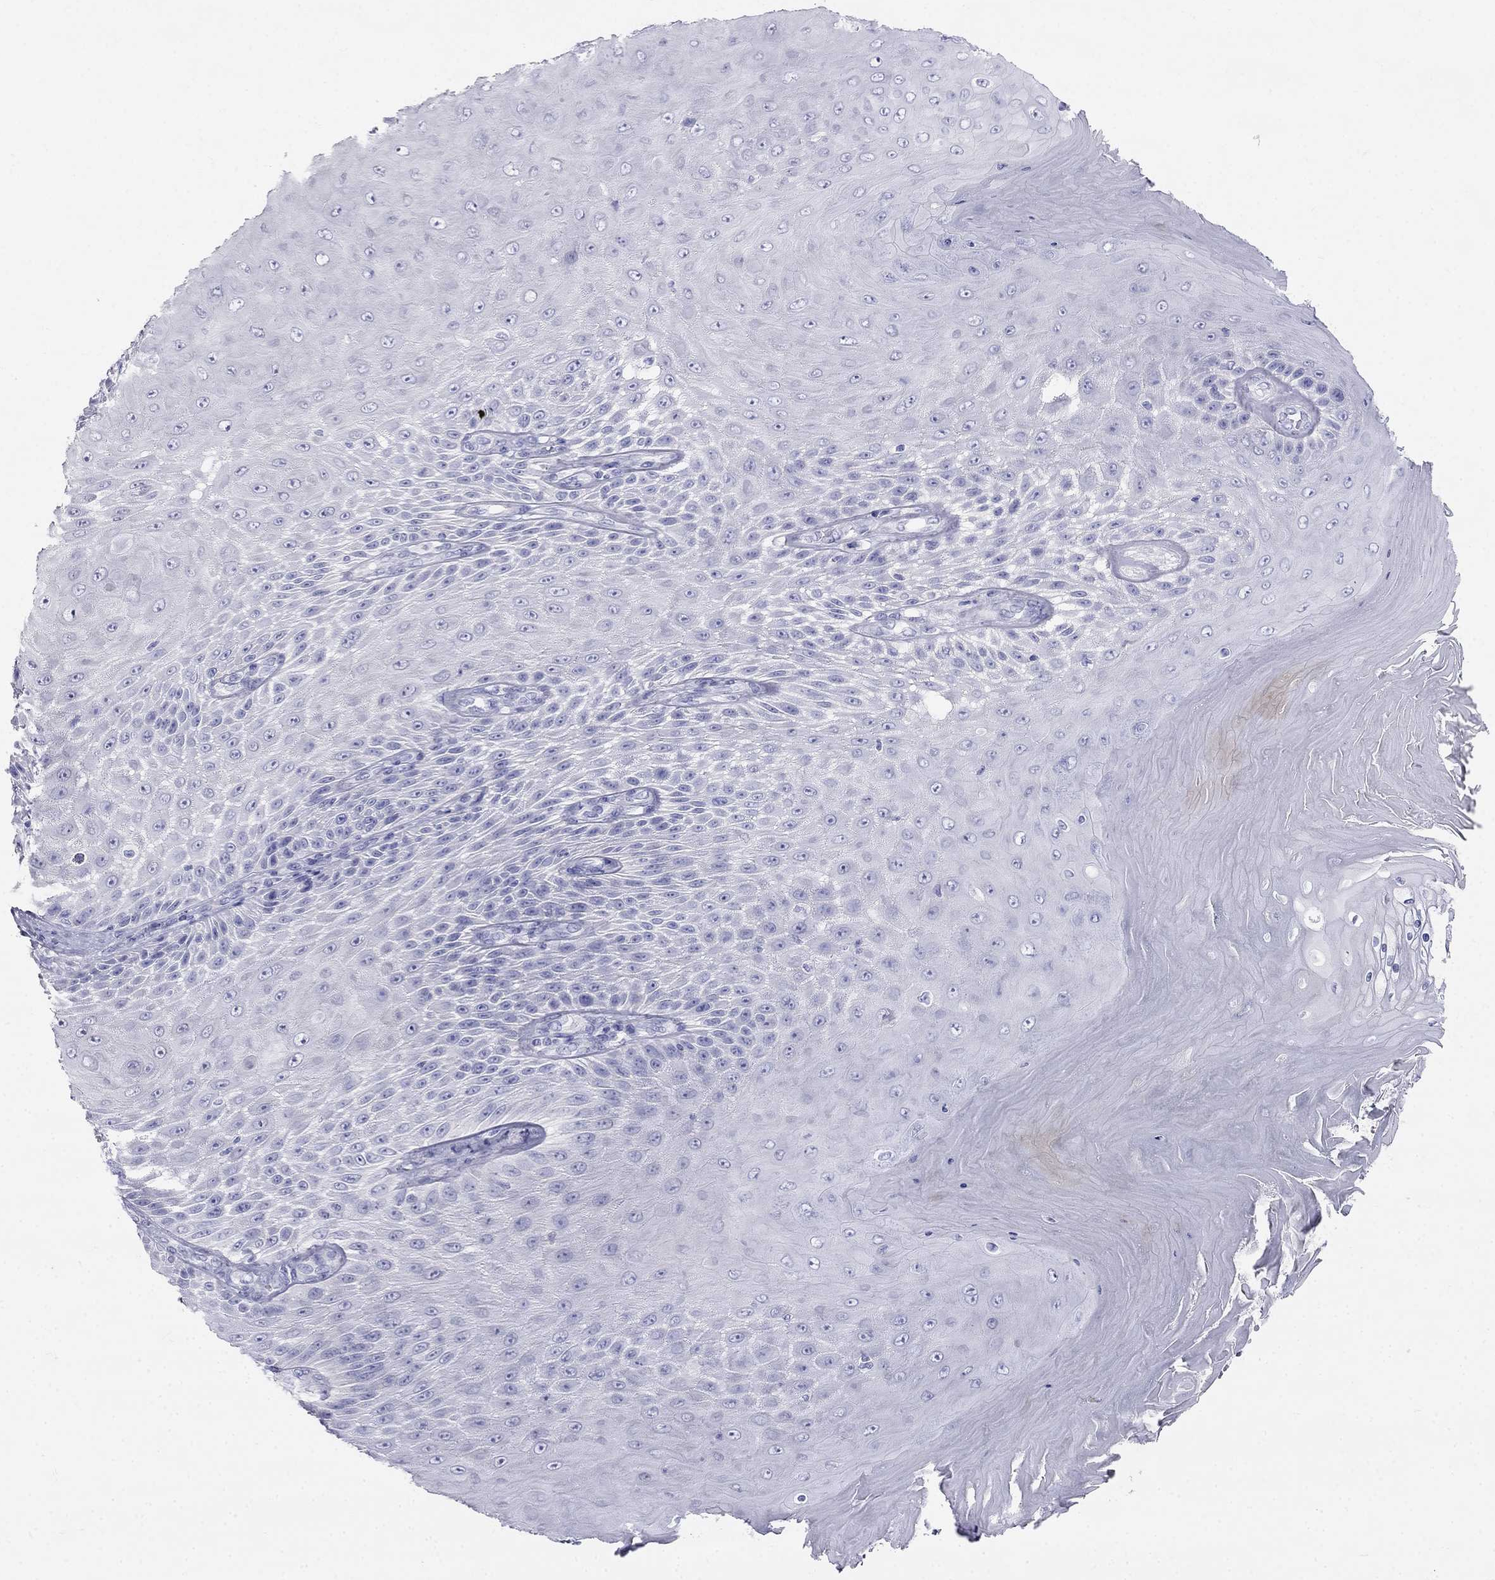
{"staining": {"intensity": "negative", "quantity": "none", "location": "none"}, "tissue": "skin cancer", "cell_type": "Tumor cells", "image_type": "cancer", "snomed": [{"axis": "morphology", "description": "Squamous cell carcinoma, NOS"}, {"axis": "topography", "description": "Skin"}], "caption": "IHC histopathology image of neoplastic tissue: skin cancer (squamous cell carcinoma) stained with DAB shows no significant protein positivity in tumor cells.", "gene": "RFLNA", "patient": {"sex": "male", "age": 62}}